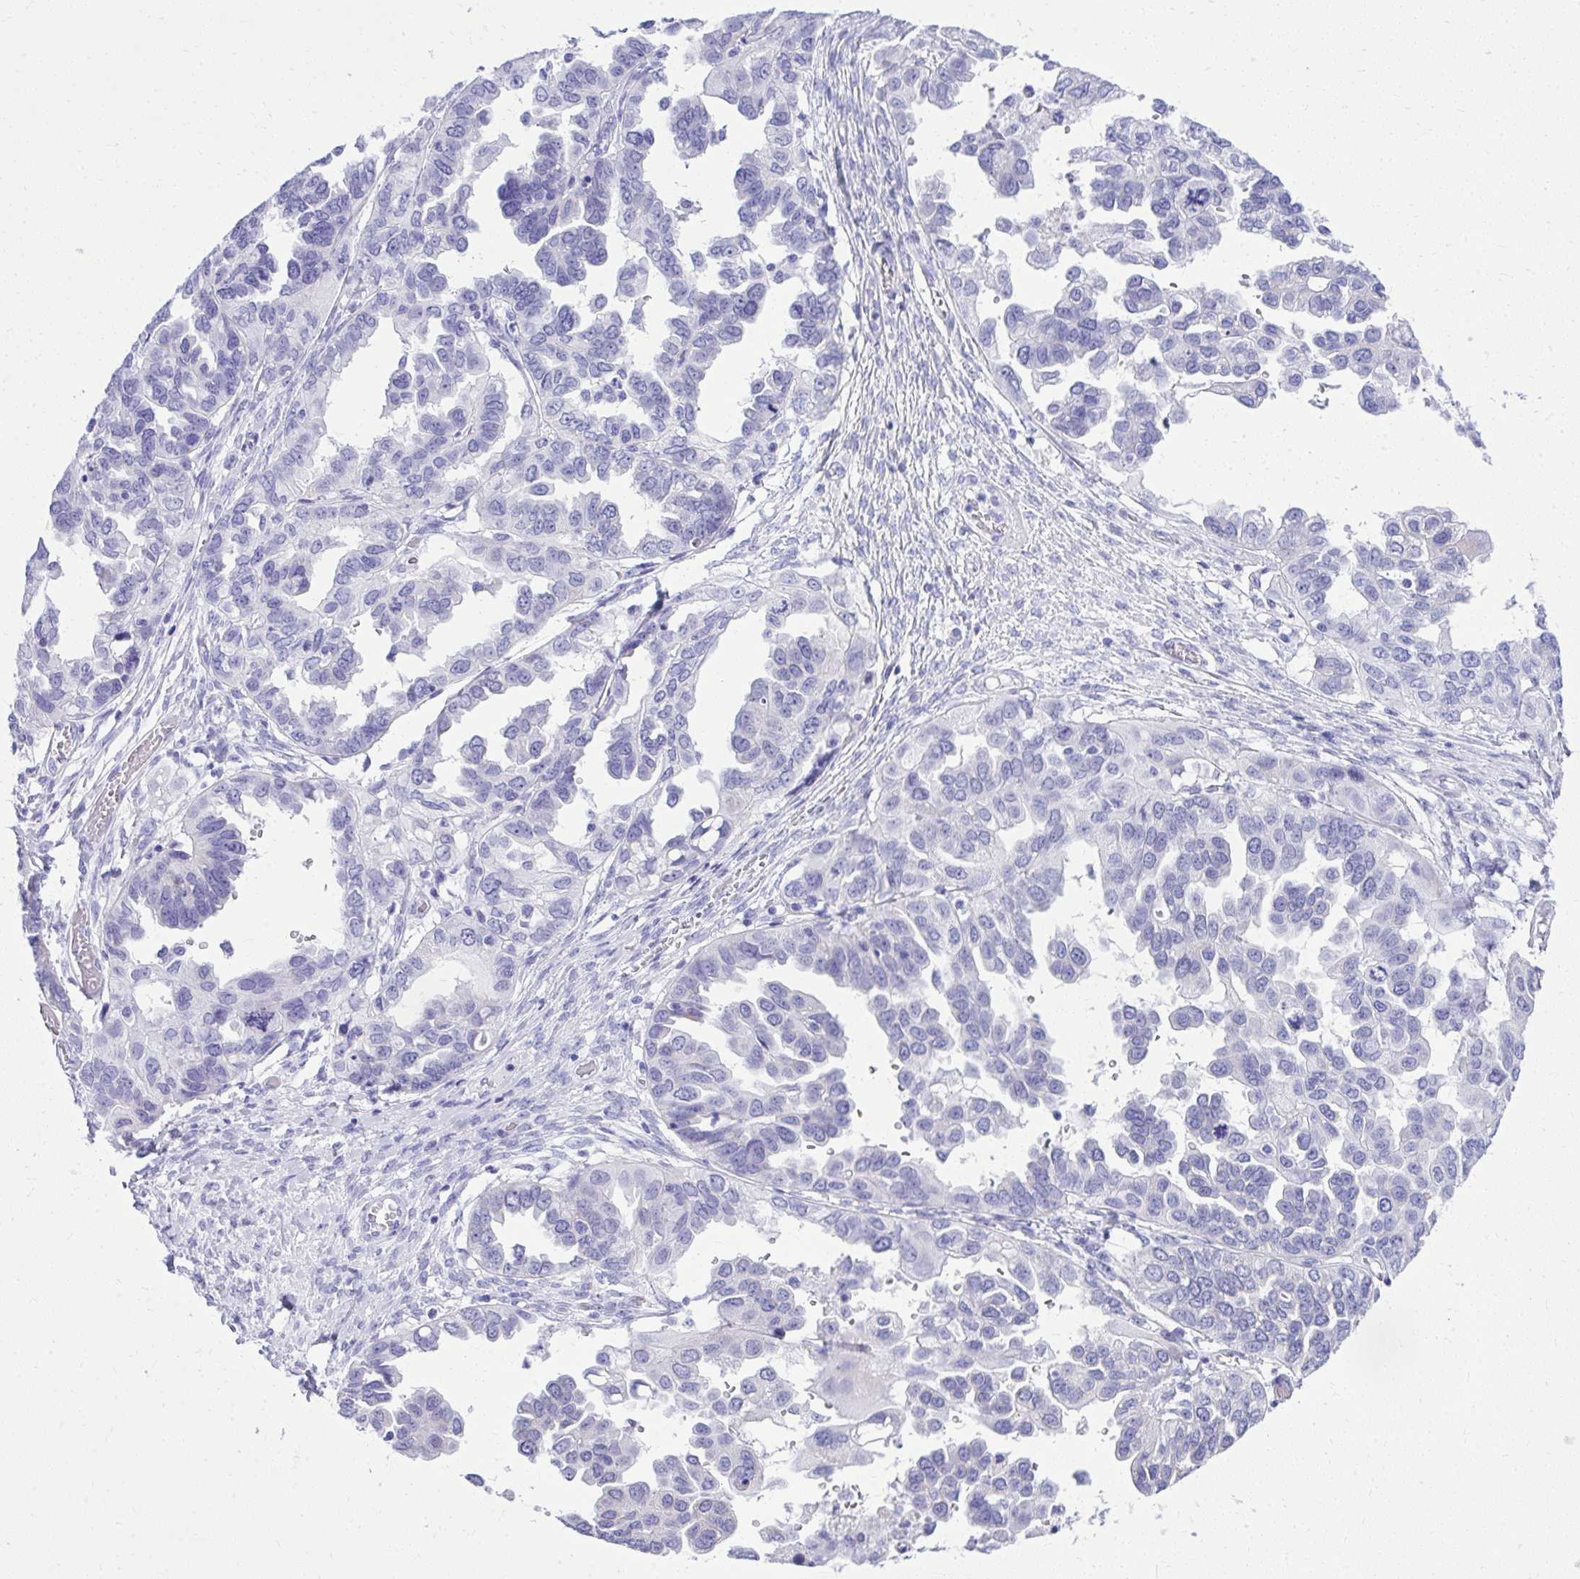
{"staining": {"intensity": "negative", "quantity": "none", "location": "none"}, "tissue": "ovarian cancer", "cell_type": "Tumor cells", "image_type": "cancer", "snomed": [{"axis": "morphology", "description": "Cystadenocarcinoma, serous, NOS"}, {"axis": "topography", "description": "Ovary"}], "caption": "This is an immunohistochemistry (IHC) micrograph of ovarian cancer (serous cystadenocarcinoma). There is no expression in tumor cells.", "gene": "RALYL", "patient": {"sex": "female", "age": 53}}